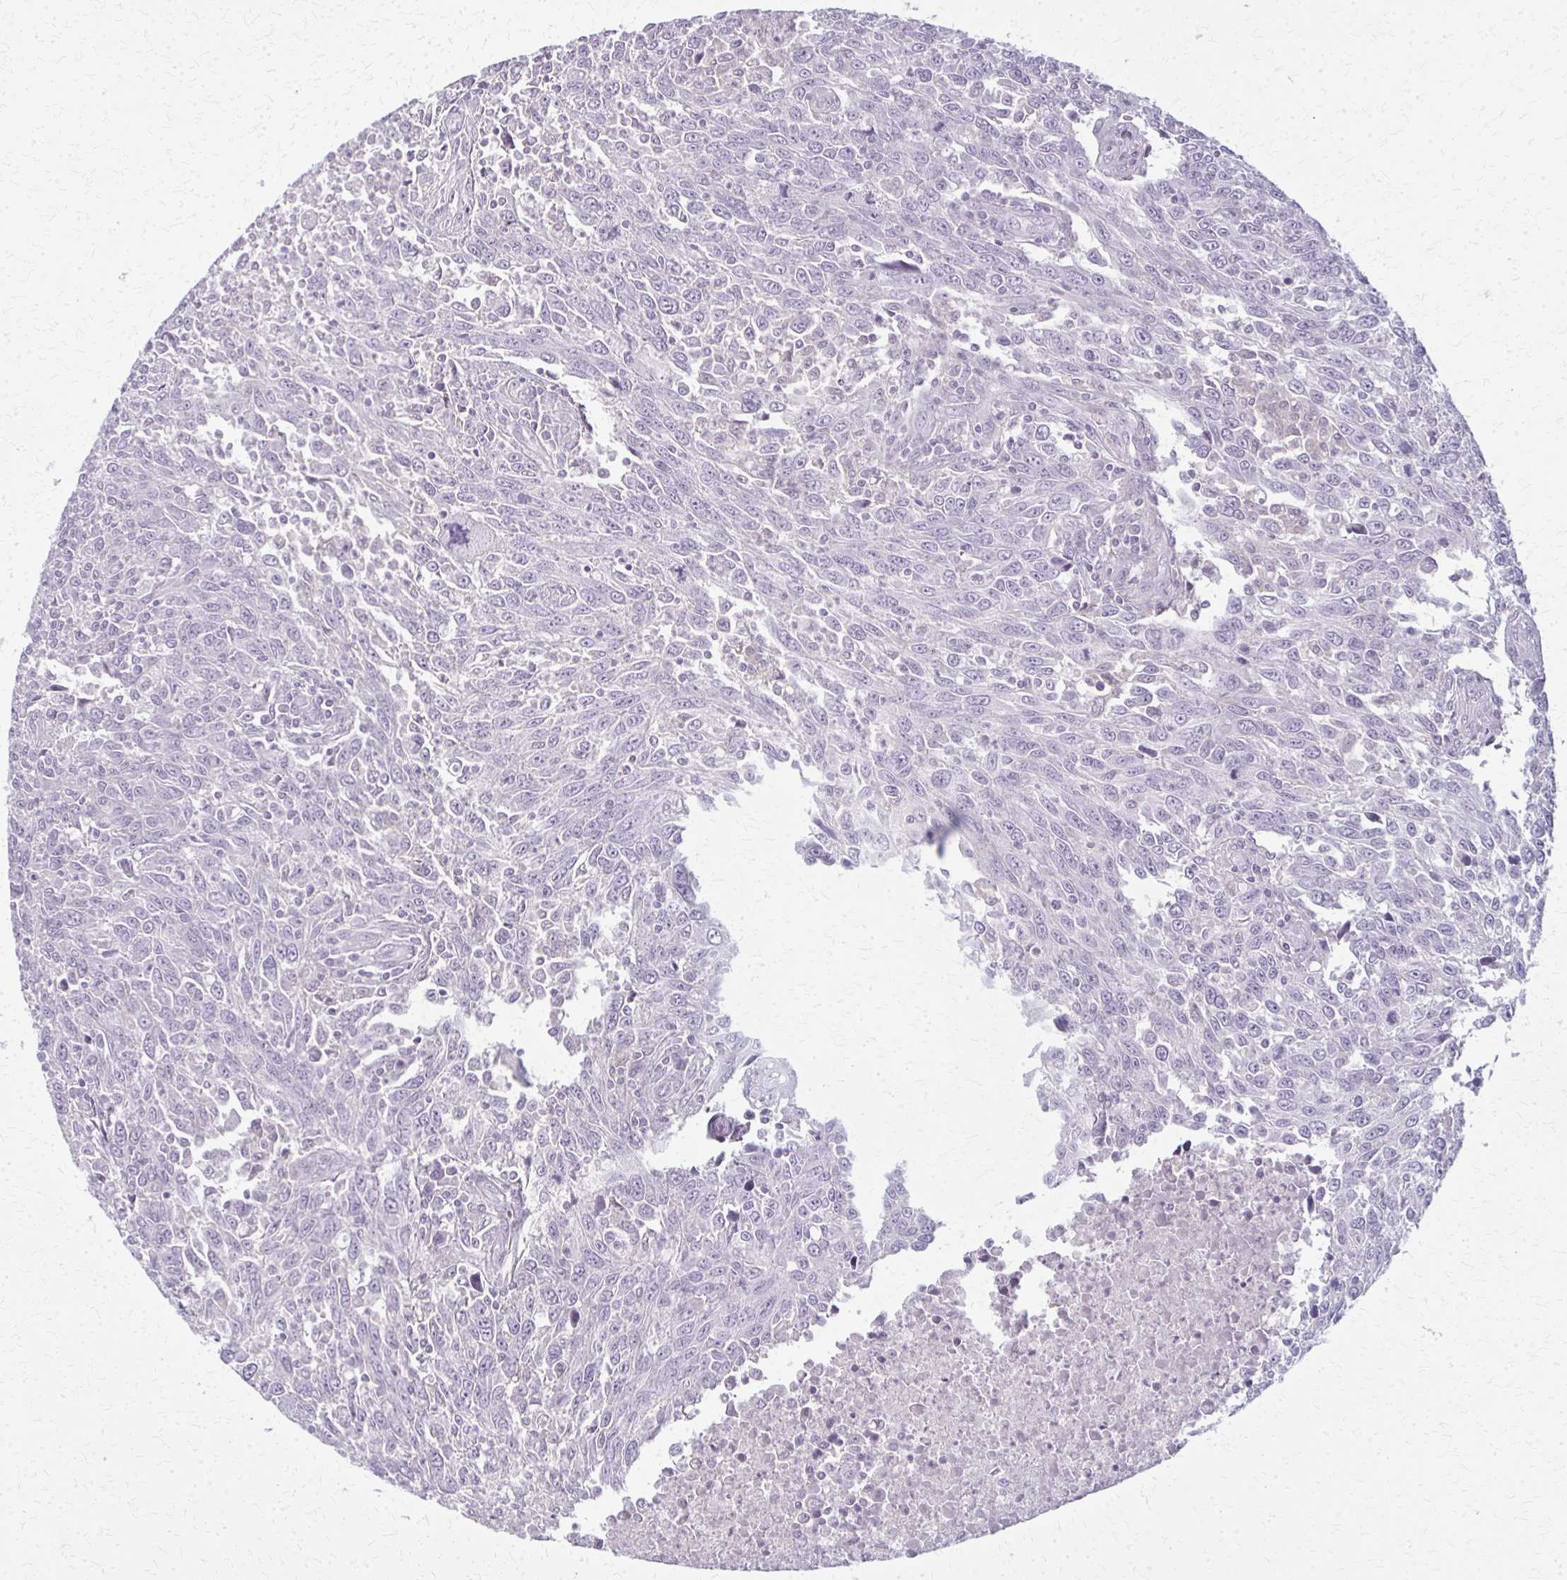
{"staining": {"intensity": "negative", "quantity": "none", "location": "none"}, "tissue": "breast cancer", "cell_type": "Tumor cells", "image_type": "cancer", "snomed": [{"axis": "morphology", "description": "Duct carcinoma"}, {"axis": "topography", "description": "Breast"}], "caption": "Protein analysis of breast cancer (invasive ductal carcinoma) displays no significant expression in tumor cells.", "gene": "CASQ2", "patient": {"sex": "female", "age": 50}}